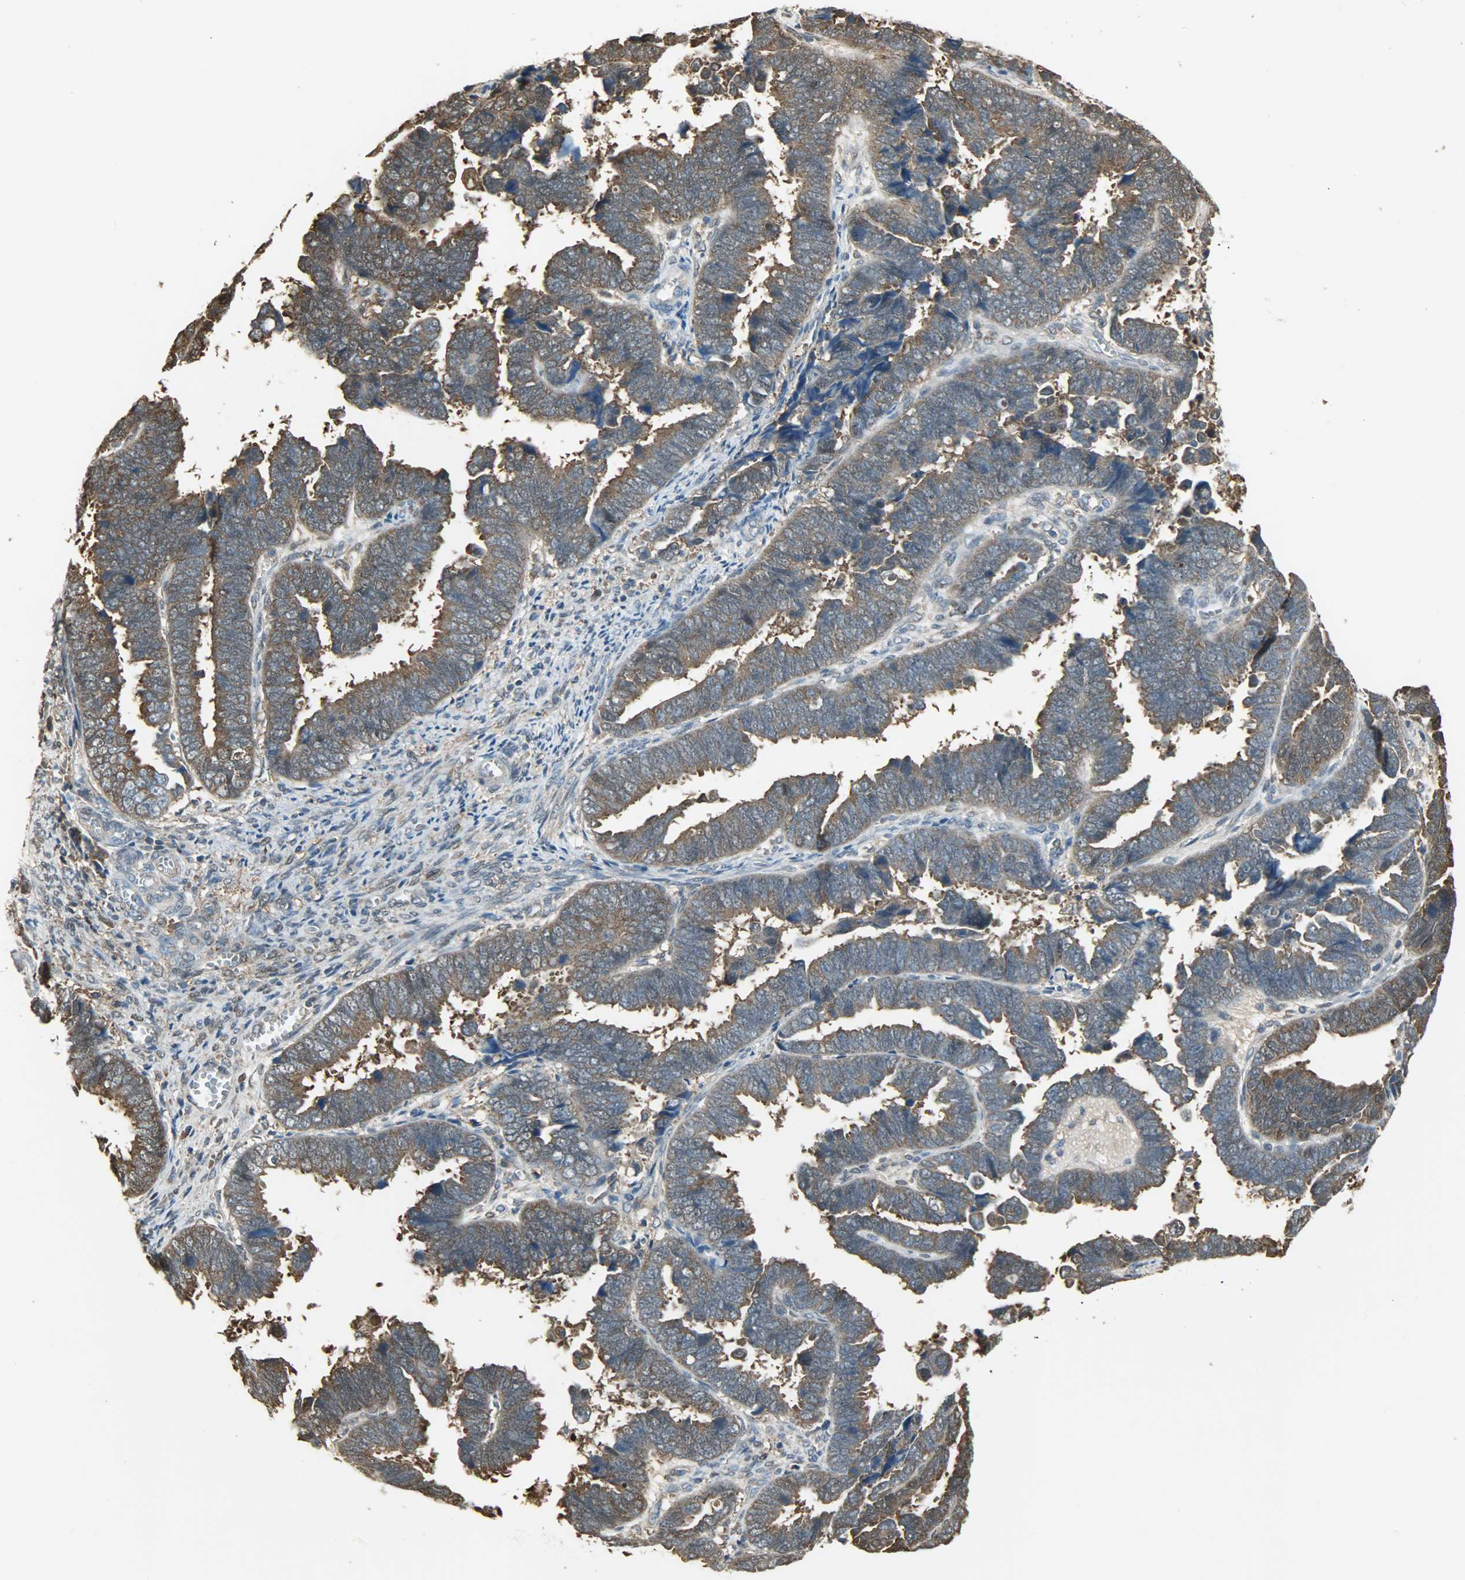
{"staining": {"intensity": "strong", "quantity": ">75%", "location": "cytoplasmic/membranous,nuclear"}, "tissue": "endometrial cancer", "cell_type": "Tumor cells", "image_type": "cancer", "snomed": [{"axis": "morphology", "description": "Adenocarcinoma, NOS"}, {"axis": "topography", "description": "Endometrium"}], "caption": "A high amount of strong cytoplasmic/membranous and nuclear positivity is present in approximately >75% of tumor cells in endometrial cancer (adenocarcinoma) tissue. The staining is performed using DAB (3,3'-diaminobenzidine) brown chromogen to label protein expression. The nuclei are counter-stained blue using hematoxylin.", "gene": "LDHB", "patient": {"sex": "female", "age": 75}}